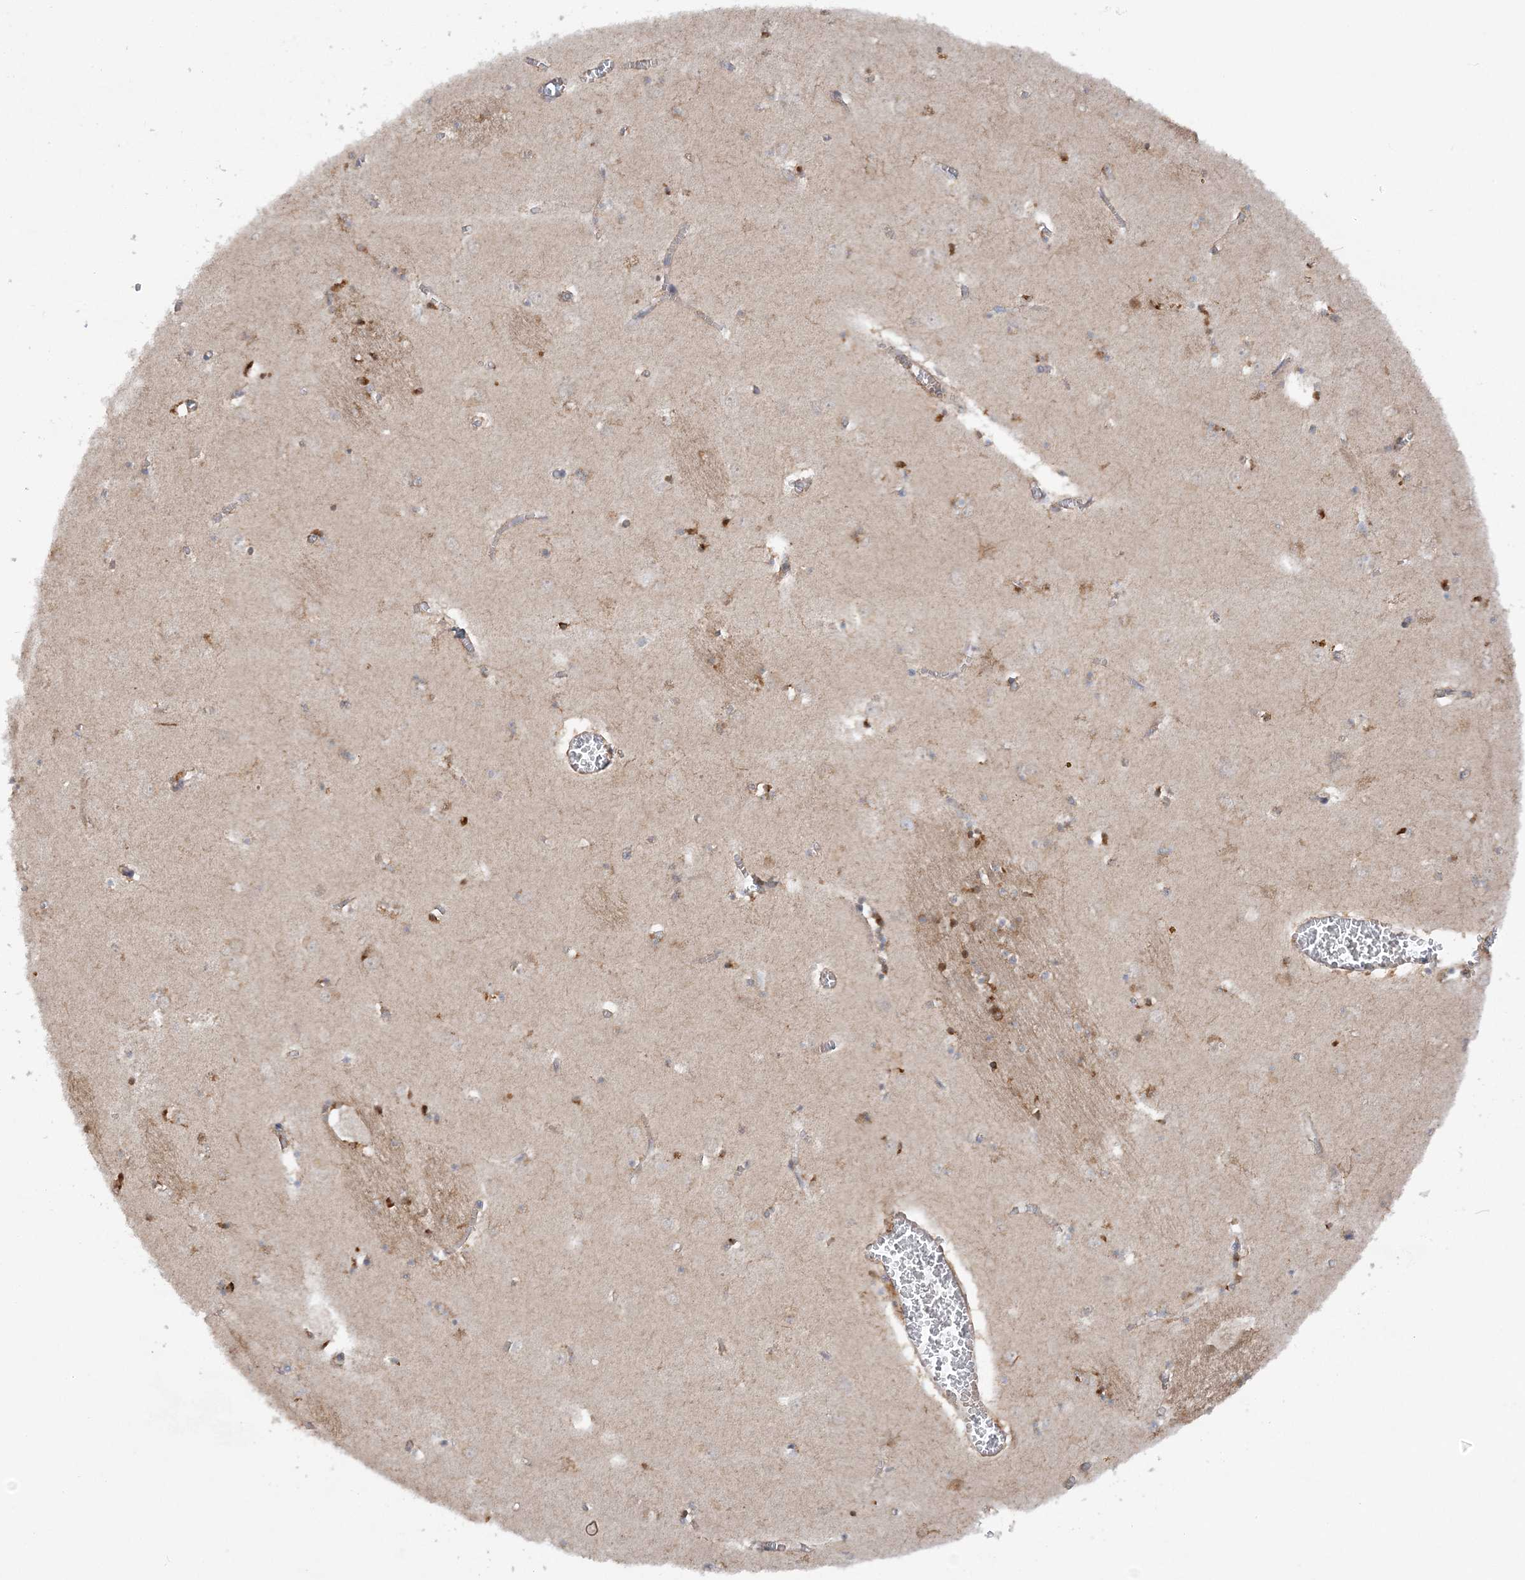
{"staining": {"intensity": "moderate", "quantity": "<25%", "location": "cytoplasmic/membranous"}, "tissue": "caudate", "cell_type": "Glial cells", "image_type": "normal", "snomed": [{"axis": "morphology", "description": "Normal tissue, NOS"}, {"axis": "topography", "description": "Lateral ventricle wall"}], "caption": "Immunohistochemical staining of normal caudate shows <25% levels of moderate cytoplasmic/membranous protein expression in approximately <25% of glial cells.", "gene": "SCLT1", "patient": {"sex": "male", "age": 70}}